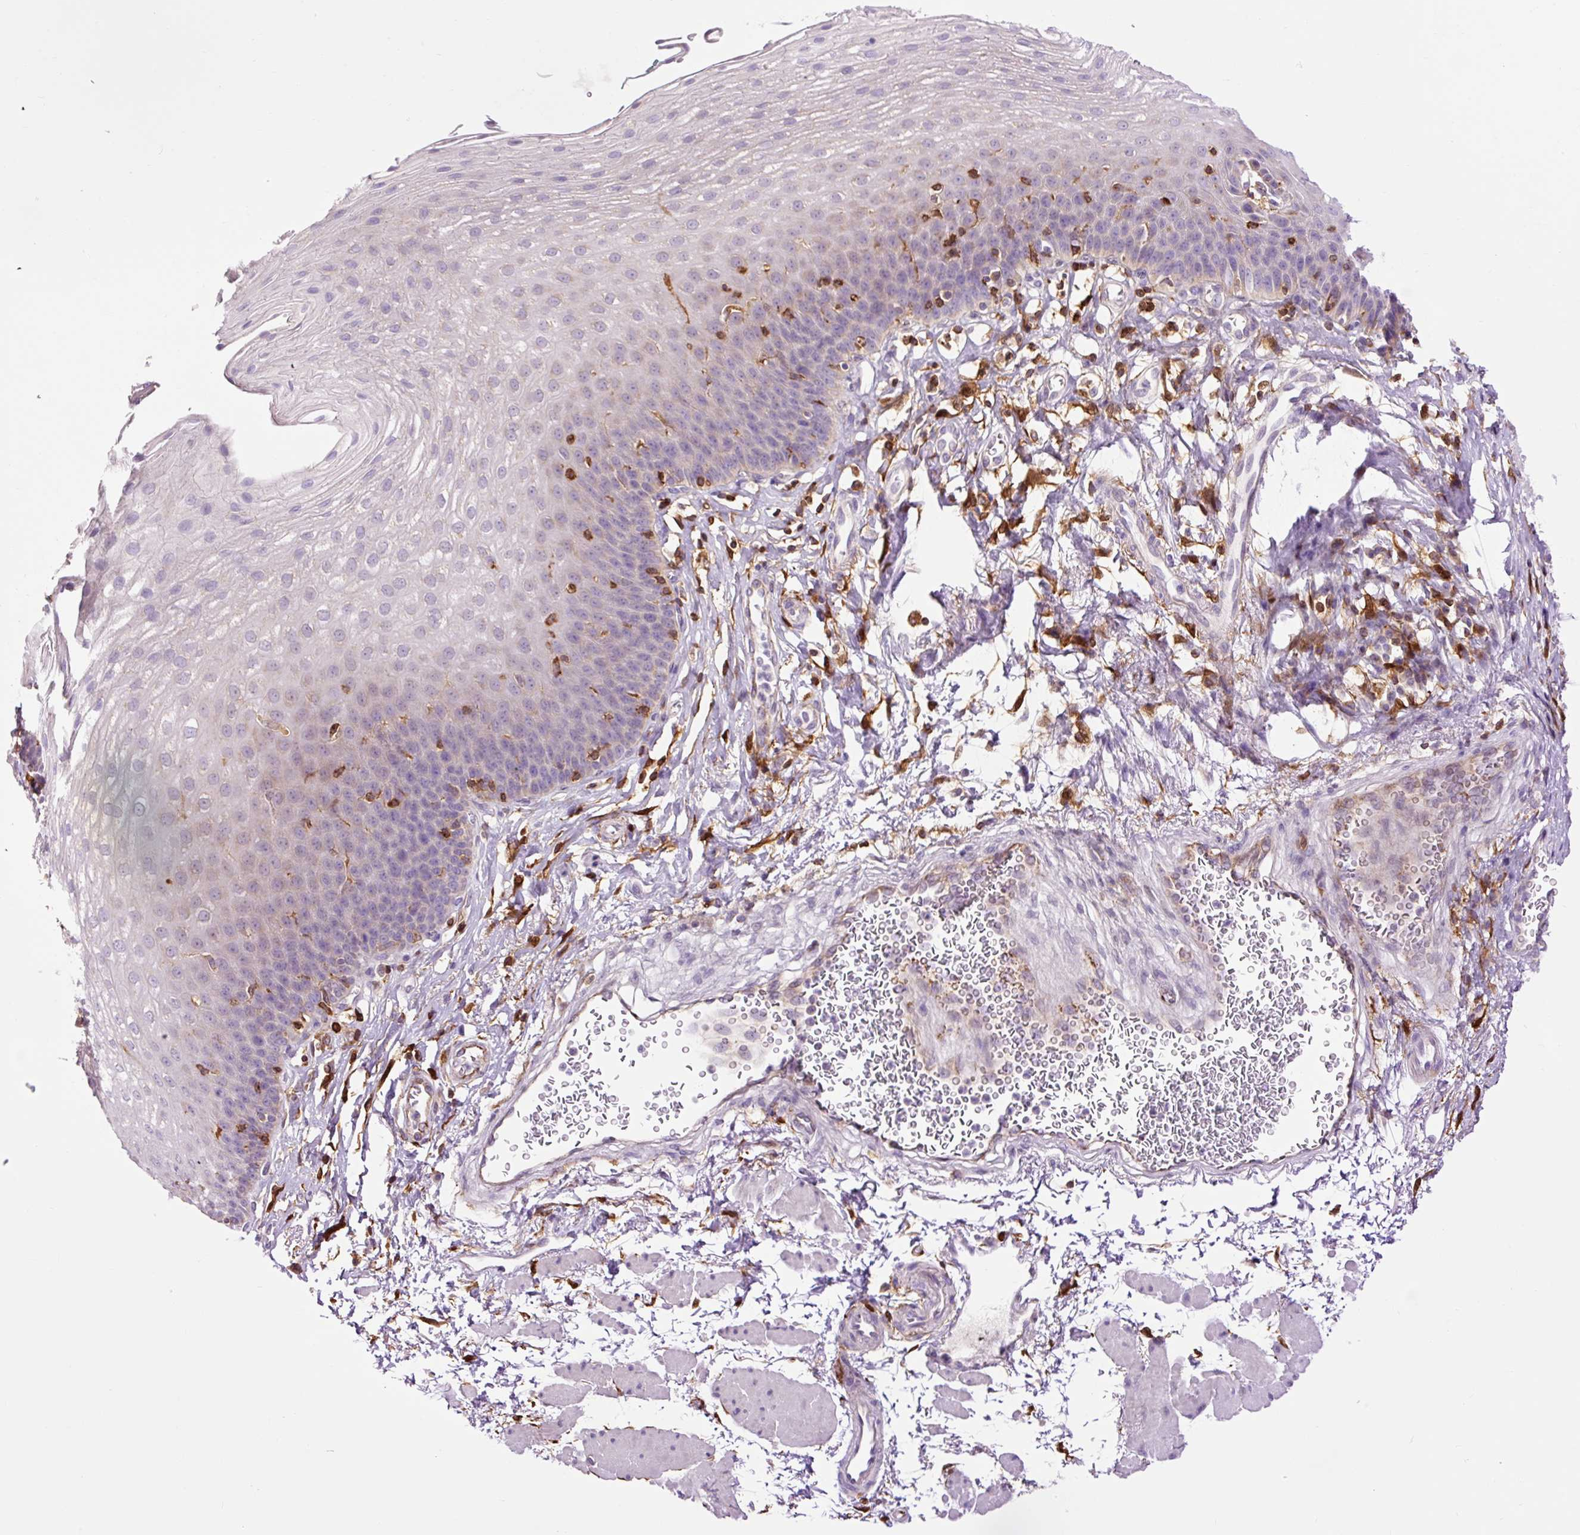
{"staining": {"intensity": "negative", "quantity": "none", "location": "none"}, "tissue": "esophagus", "cell_type": "Squamous epithelial cells", "image_type": "normal", "snomed": [{"axis": "morphology", "description": "Normal tissue, NOS"}, {"axis": "topography", "description": "Esophagus"}], "caption": "This image is of unremarkable esophagus stained with IHC to label a protein in brown with the nuclei are counter-stained blue. There is no expression in squamous epithelial cells. The staining is performed using DAB brown chromogen with nuclei counter-stained in using hematoxylin.", "gene": "CD83", "patient": {"sex": "female", "age": 81}}